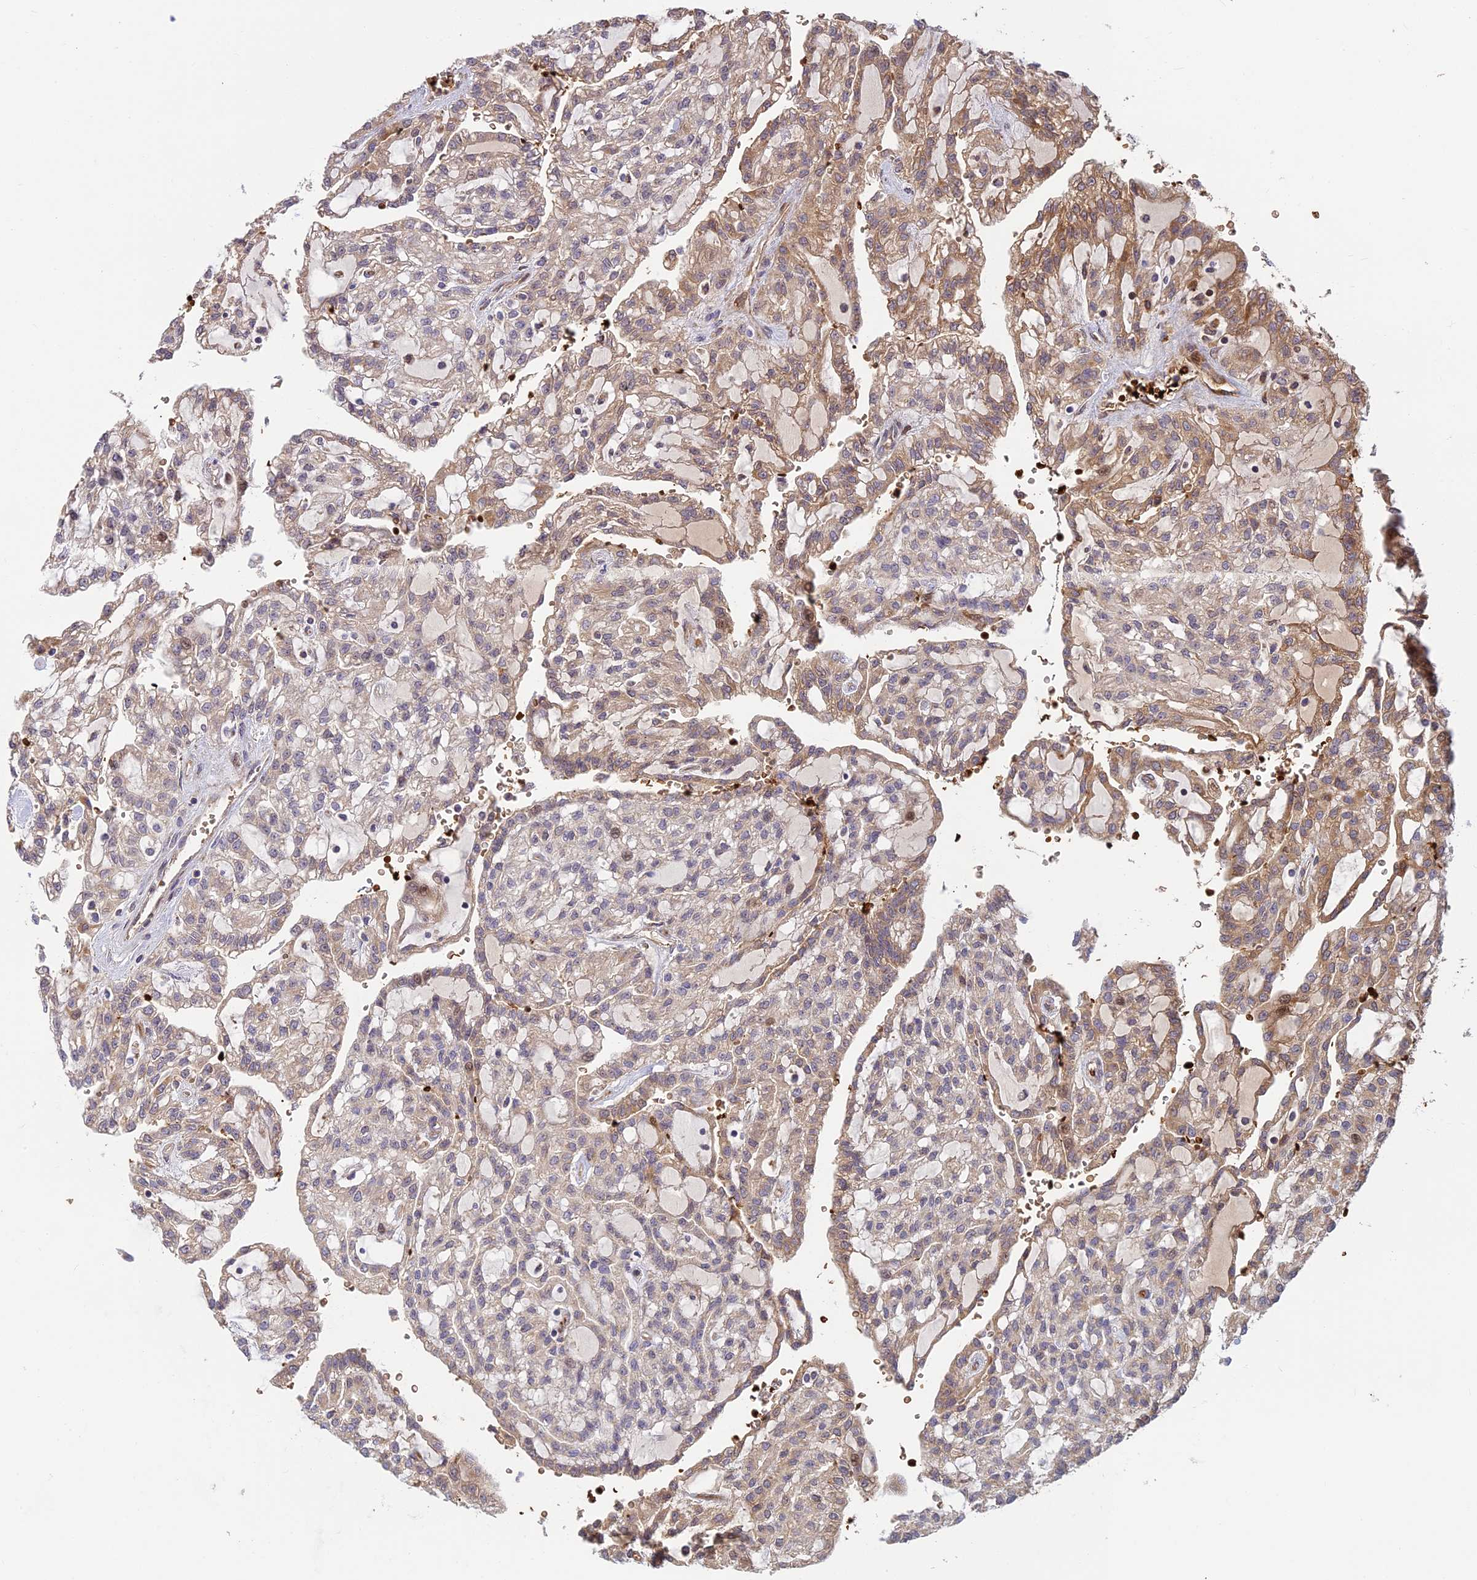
{"staining": {"intensity": "weak", "quantity": "25%-75%", "location": "cytoplasmic/membranous"}, "tissue": "renal cancer", "cell_type": "Tumor cells", "image_type": "cancer", "snomed": [{"axis": "morphology", "description": "Adenocarcinoma, NOS"}, {"axis": "topography", "description": "Kidney"}], "caption": "Protein staining shows weak cytoplasmic/membranous staining in about 25%-75% of tumor cells in renal cancer.", "gene": "UFSP2", "patient": {"sex": "male", "age": 63}}